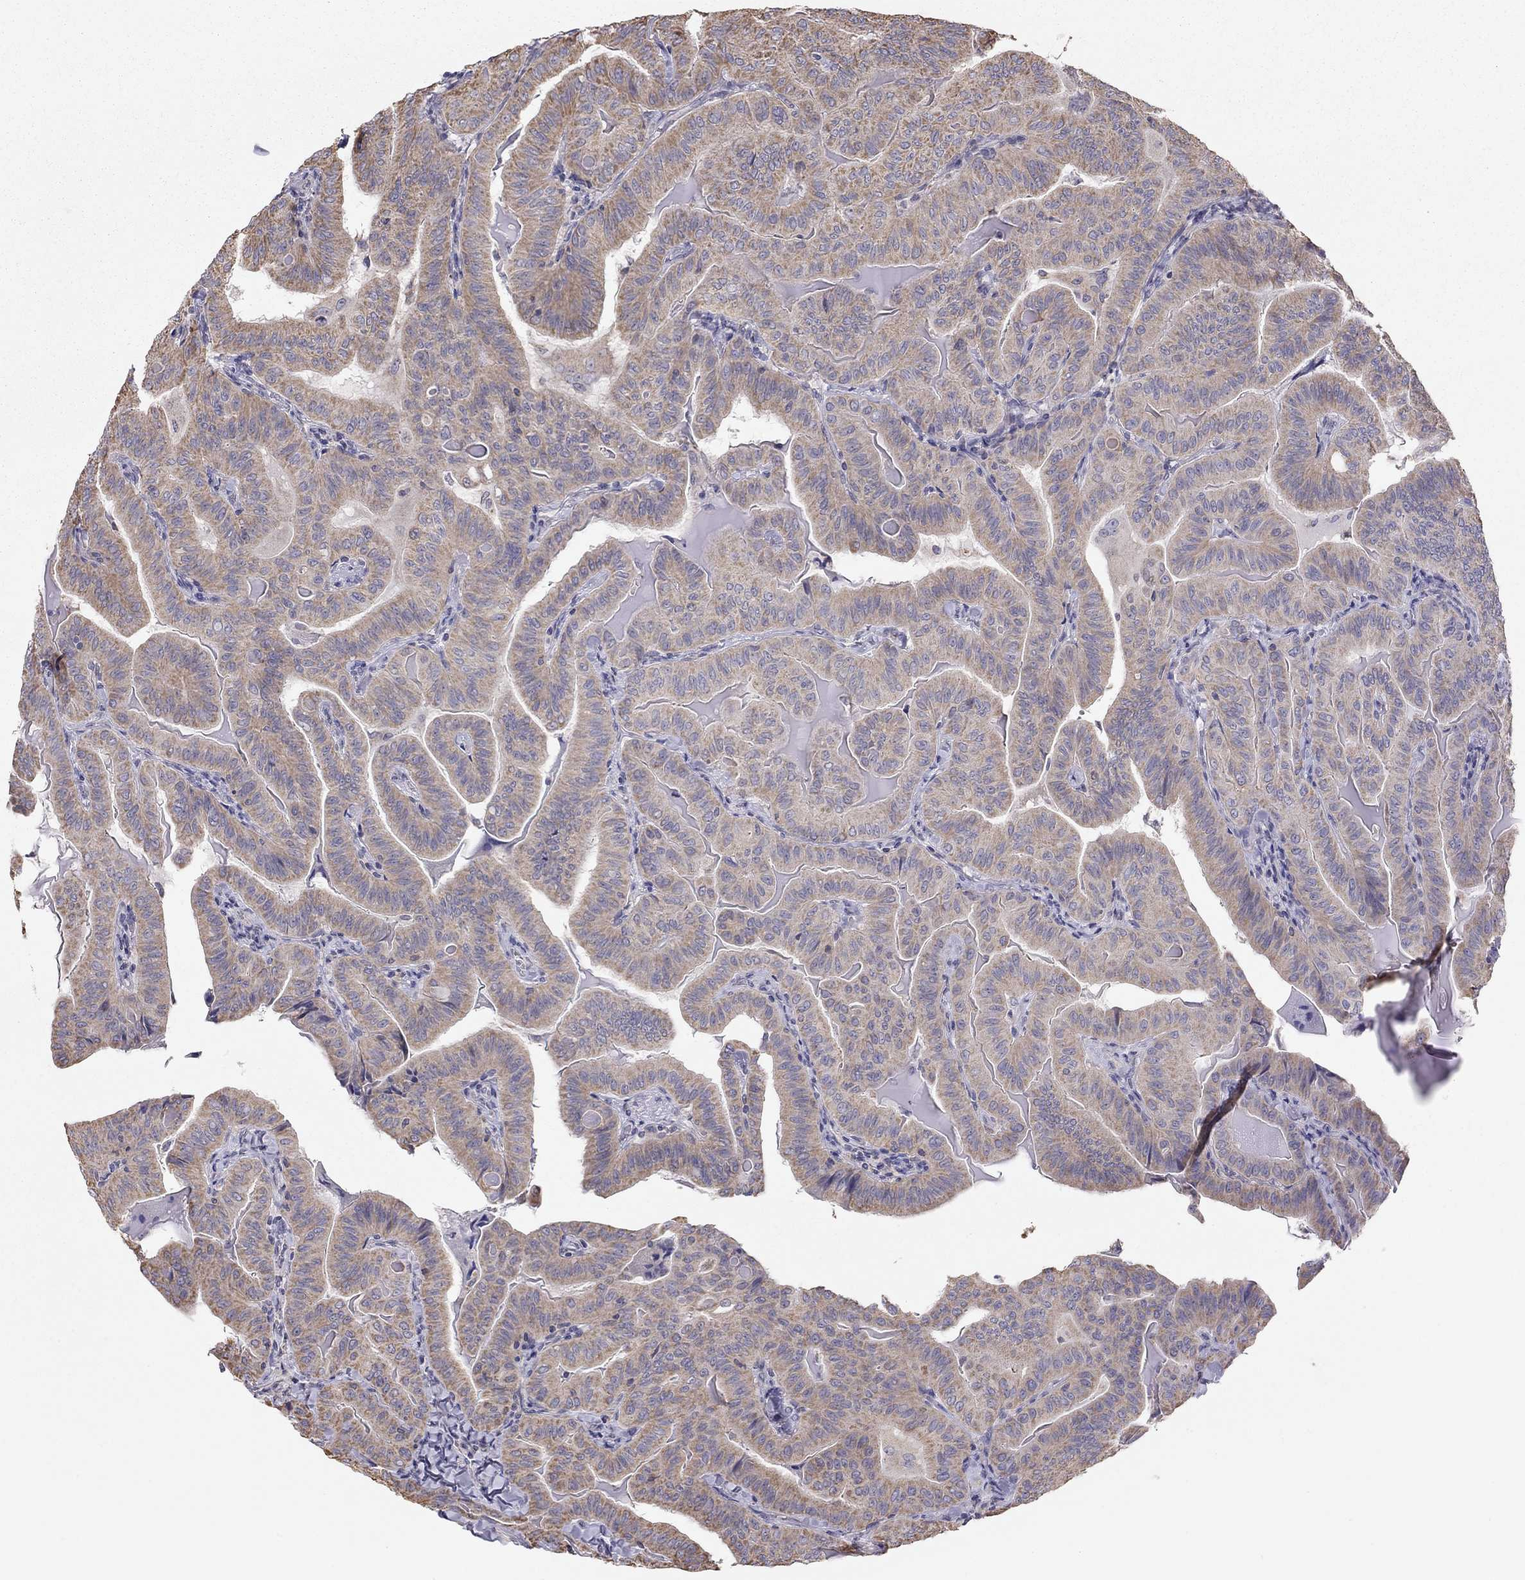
{"staining": {"intensity": "weak", "quantity": ">75%", "location": "cytoplasmic/membranous"}, "tissue": "thyroid cancer", "cell_type": "Tumor cells", "image_type": "cancer", "snomed": [{"axis": "morphology", "description": "Papillary adenocarcinoma, NOS"}, {"axis": "topography", "description": "Thyroid gland"}], "caption": "A brown stain shows weak cytoplasmic/membranous expression of a protein in thyroid cancer (papillary adenocarcinoma) tumor cells. Using DAB (3,3'-diaminobenzidine) (brown) and hematoxylin (blue) stains, captured at high magnification using brightfield microscopy.", "gene": "LRIT3", "patient": {"sex": "female", "age": 68}}